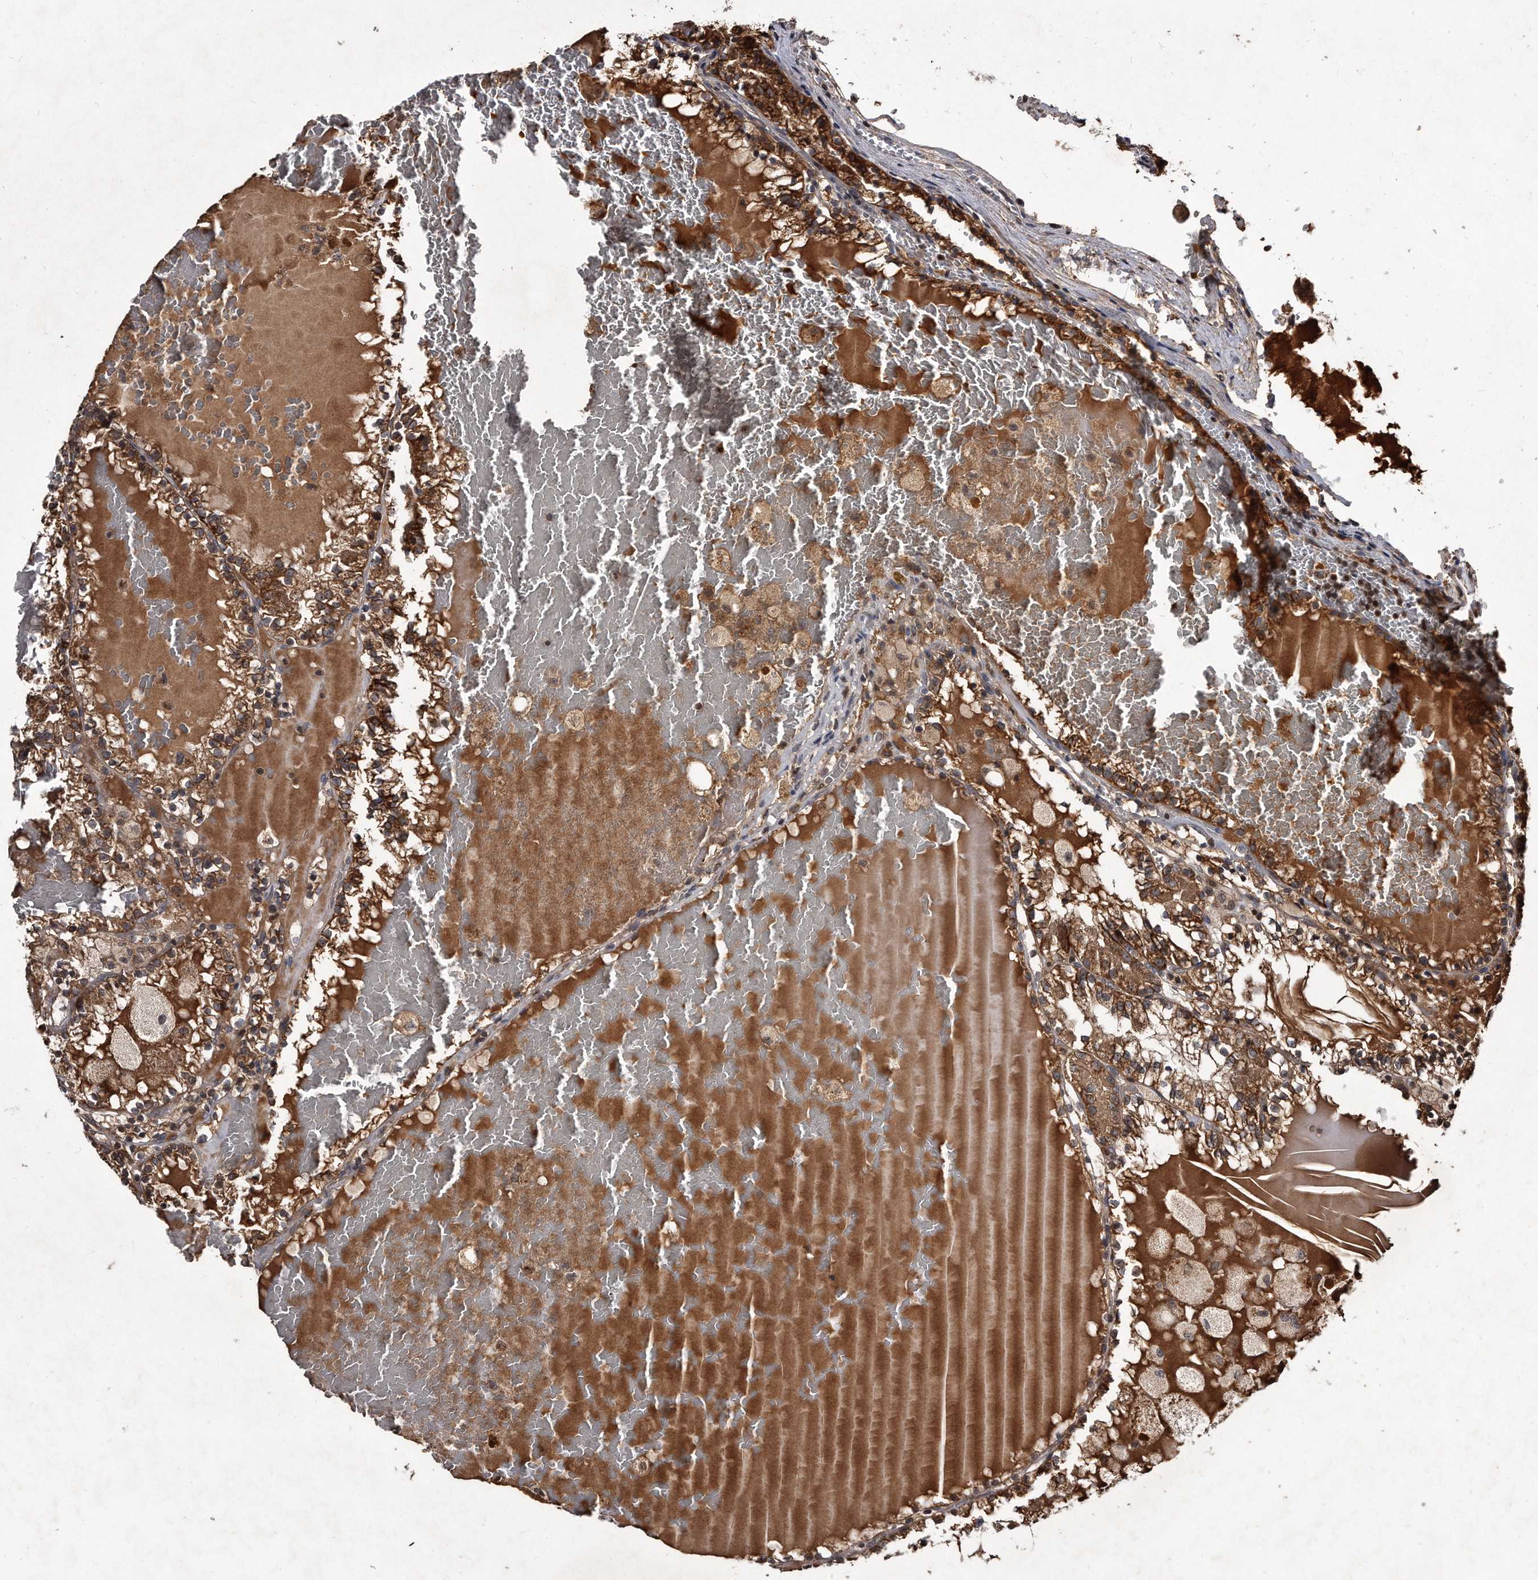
{"staining": {"intensity": "moderate", "quantity": ">75%", "location": "cytoplasmic/membranous"}, "tissue": "renal cancer", "cell_type": "Tumor cells", "image_type": "cancer", "snomed": [{"axis": "morphology", "description": "Adenocarcinoma, NOS"}, {"axis": "topography", "description": "Kidney"}], "caption": "A high-resolution photomicrograph shows immunohistochemistry (IHC) staining of renal cancer (adenocarcinoma), which exhibits moderate cytoplasmic/membranous expression in about >75% of tumor cells.", "gene": "FAM136A", "patient": {"sex": "female", "age": 56}}